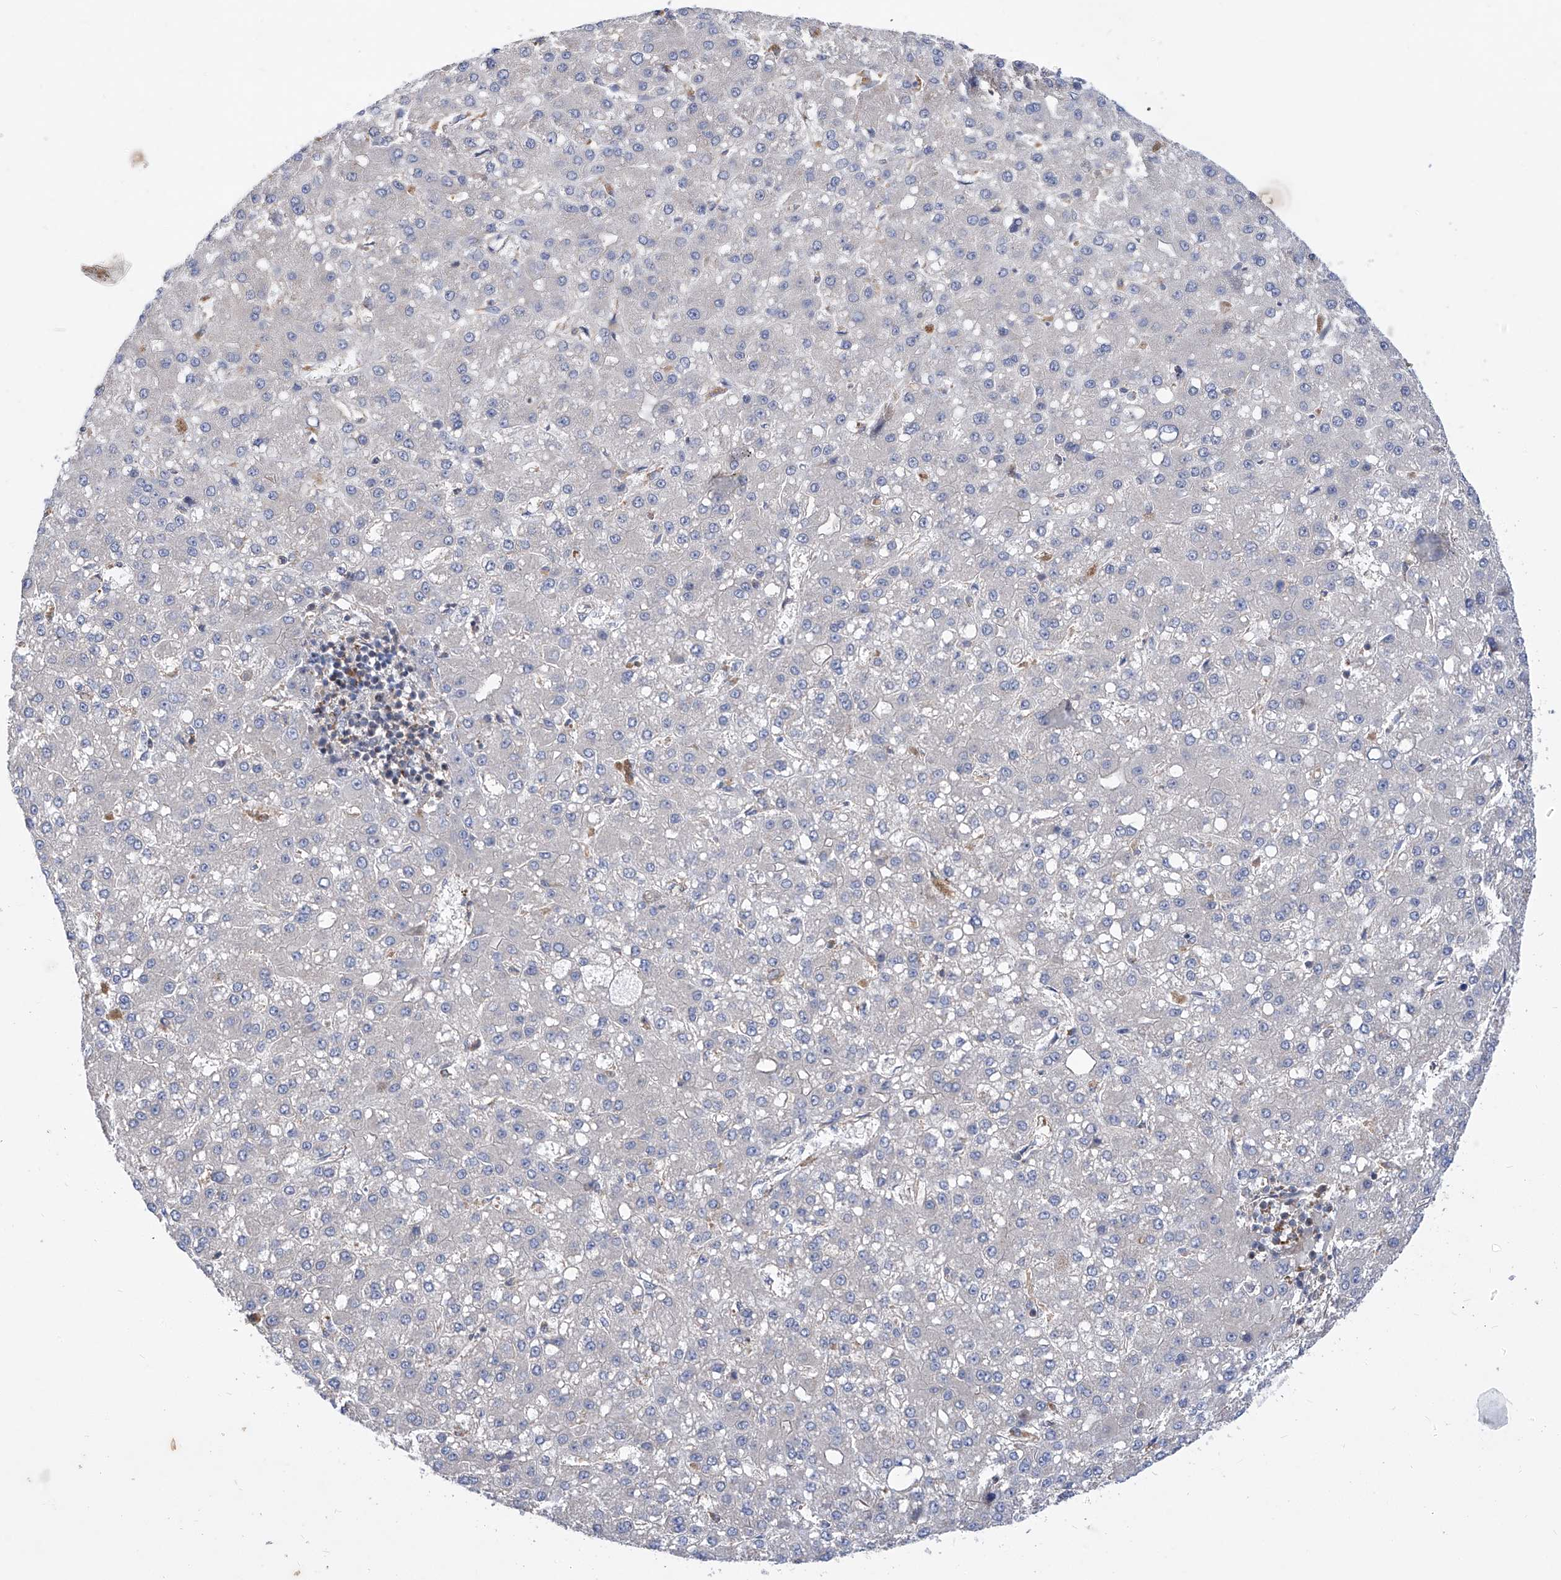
{"staining": {"intensity": "negative", "quantity": "none", "location": "none"}, "tissue": "liver cancer", "cell_type": "Tumor cells", "image_type": "cancer", "snomed": [{"axis": "morphology", "description": "Carcinoma, Hepatocellular, NOS"}, {"axis": "topography", "description": "Liver"}], "caption": "Tumor cells are negative for protein expression in human liver cancer (hepatocellular carcinoma).", "gene": "KIFC2", "patient": {"sex": "male", "age": 67}}